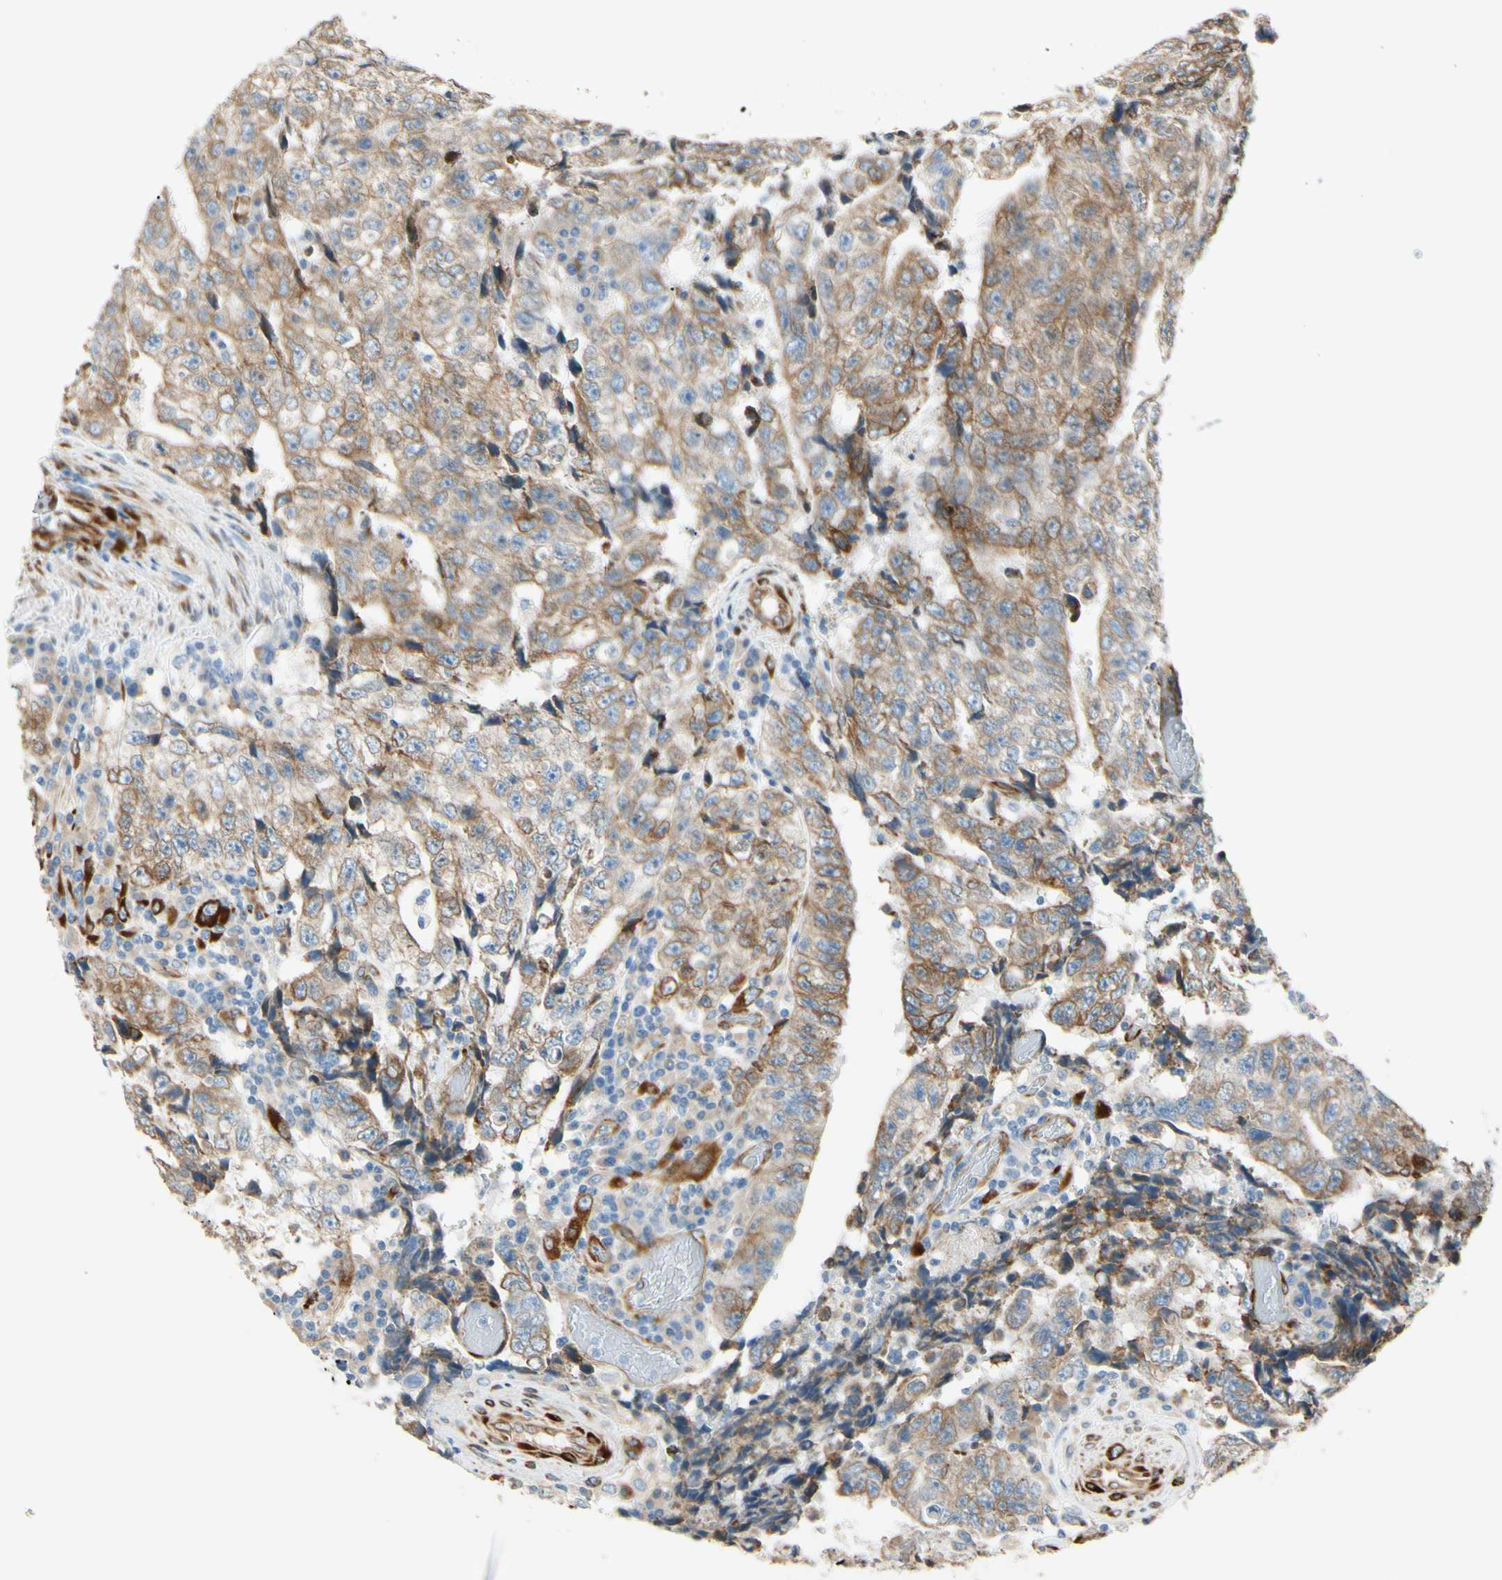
{"staining": {"intensity": "moderate", "quantity": ">75%", "location": "cytoplasmic/membranous"}, "tissue": "testis cancer", "cell_type": "Tumor cells", "image_type": "cancer", "snomed": [{"axis": "morphology", "description": "Necrosis, NOS"}, {"axis": "morphology", "description": "Carcinoma, Embryonal, NOS"}, {"axis": "topography", "description": "Testis"}], "caption": "Testis embryonal carcinoma stained with immunohistochemistry (IHC) shows moderate cytoplasmic/membranous positivity in approximately >75% of tumor cells. The protein of interest is stained brown, and the nuclei are stained in blue (DAB IHC with brightfield microscopy, high magnification).", "gene": "FKBP7", "patient": {"sex": "male", "age": 19}}